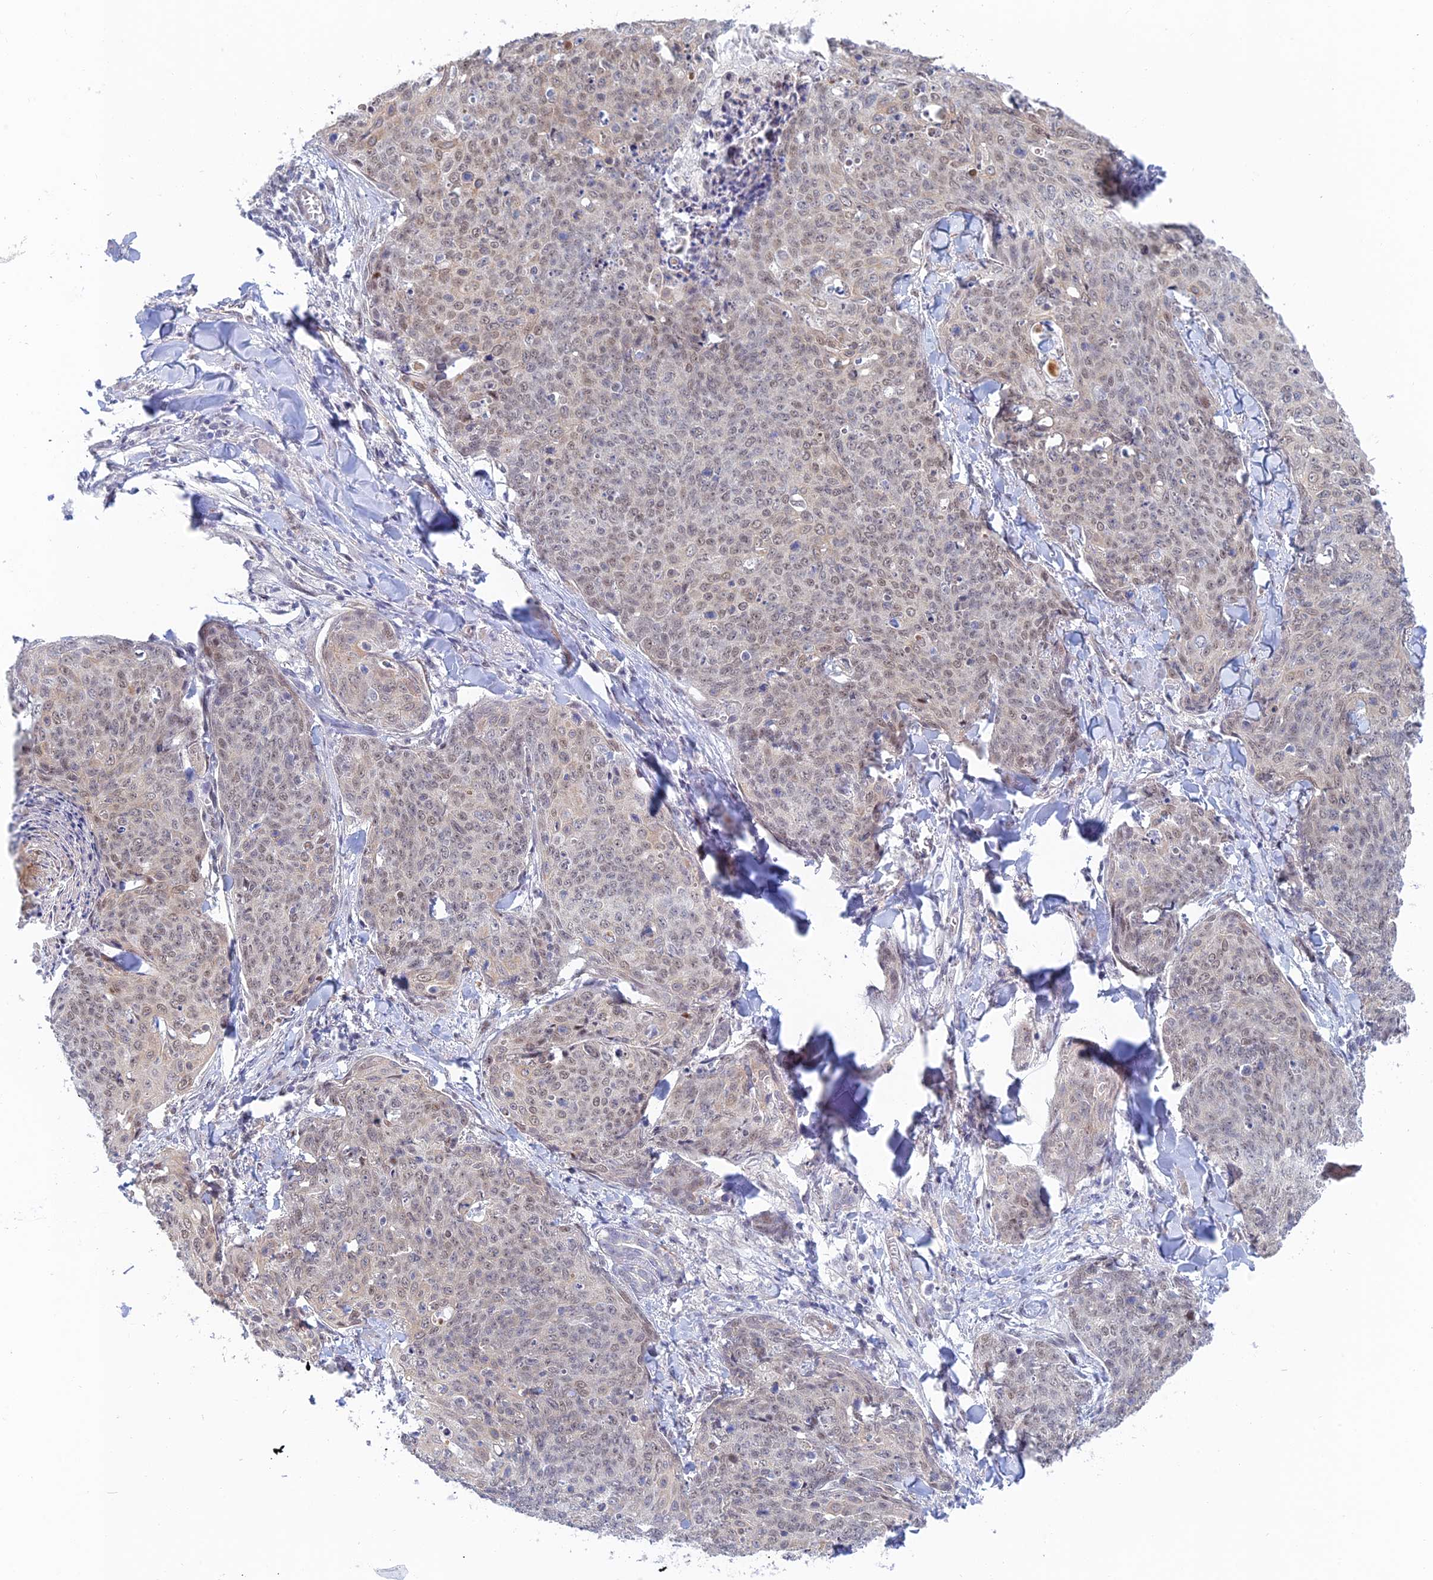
{"staining": {"intensity": "weak", "quantity": ">75%", "location": "nuclear"}, "tissue": "skin cancer", "cell_type": "Tumor cells", "image_type": "cancer", "snomed": [{"axis": "morphology", "description": "Squamous cell carcinoma, NOS"}, {"axis": "topography", "description": "Skin"}, {"axis": "topography", "description": "Vulva"}], "caption": "A photomicrograph of human skin cancer (squamous cell carcinoma) stained for a protein exhibits weak nuclear brown staining in tumor cells. Immunohistochemistry (ihc) stains the protein of interest in brown and the nuclei are stained blue.", "gene": "CFAP92", "patient": {"sex": "female", "age": 85}}